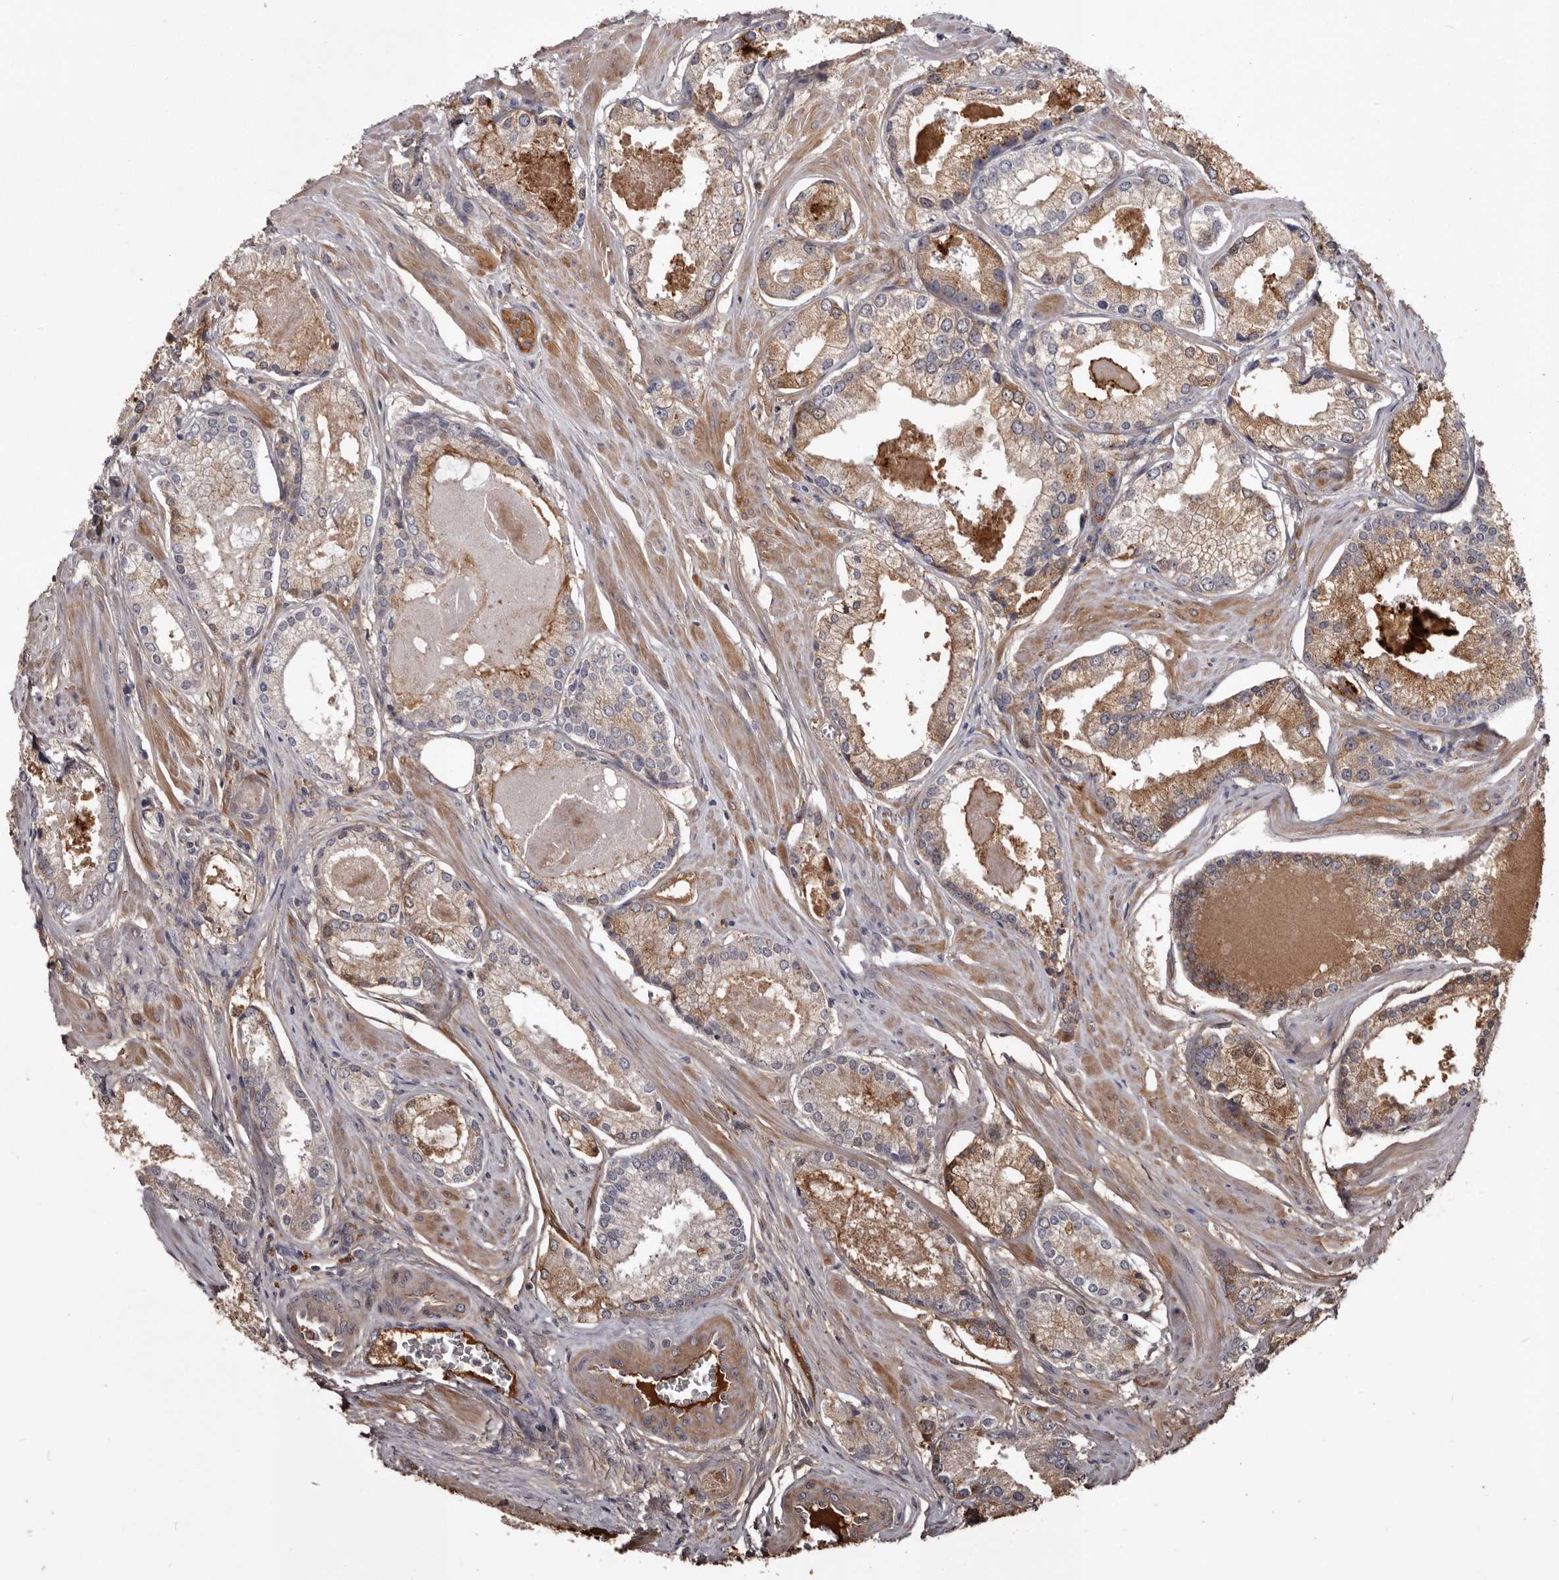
{"staining": {"intensity": "moderate", "quantity": "25%-75%", "location": "cytoplasmic/membranous"}, "tissue": "prostate cancer", "cell_type": "Tumor cells", "image_type": "cancer", "snomed": [{"axis": "morphology", "description": "Adenocarcinoma, Low grade"}, {"axis": "topography", "description": "Prostate"}], "caption": "Prostate low-grade adenocarcinoma stained with DAB immunohistochemistry (IHC) shows medium levels of moderate cytoplasmic/membranous expression in about 25%-75% of tumor cells. Ihc stains the protein of interest in brown and the nuclei are stained blue.", "gene": "CYP1B1", "patient": {"sex": "male", "age": 54}}